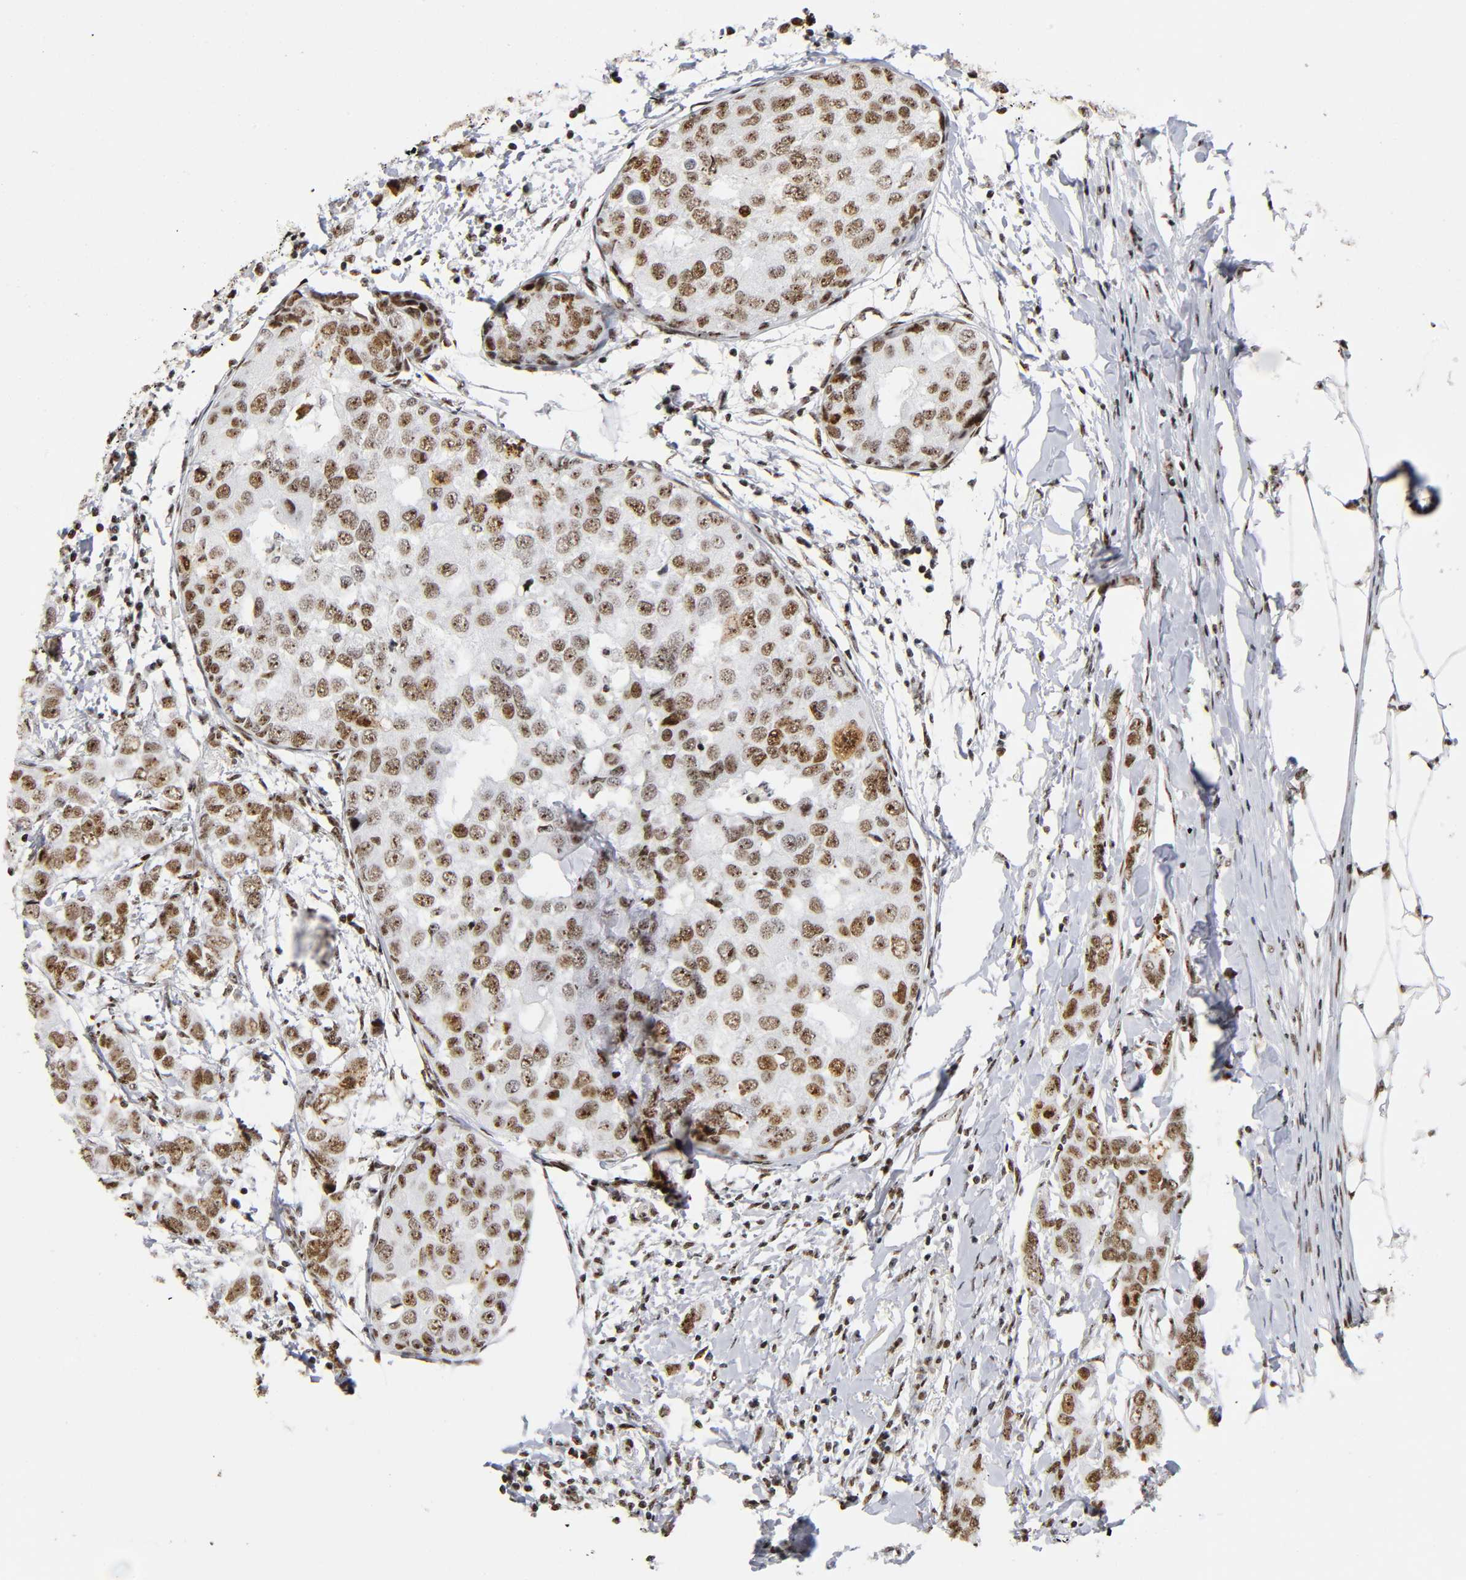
{"staining": {"intensity": "moderate", "quantity": ">75%", "location": "nuclear"}, "tissue": "breast cancer", "cell_type": "Tumor cells", "image_type": "cancer", "snomed": [{"axis": "morphology", "description": "Duct carcinoma"}, {"axis": "topography", "description": "Breast"}], "caption": "Immunohistochemistry (IHC) (DAB (3,3'-diaminobenzidine)) staining of human breast cancer demonstrates moderate nuclear protein positivity in about >75% of tumor cells.", "gene": "UBTF", "patient": {"sex": "female", "age": 50}}